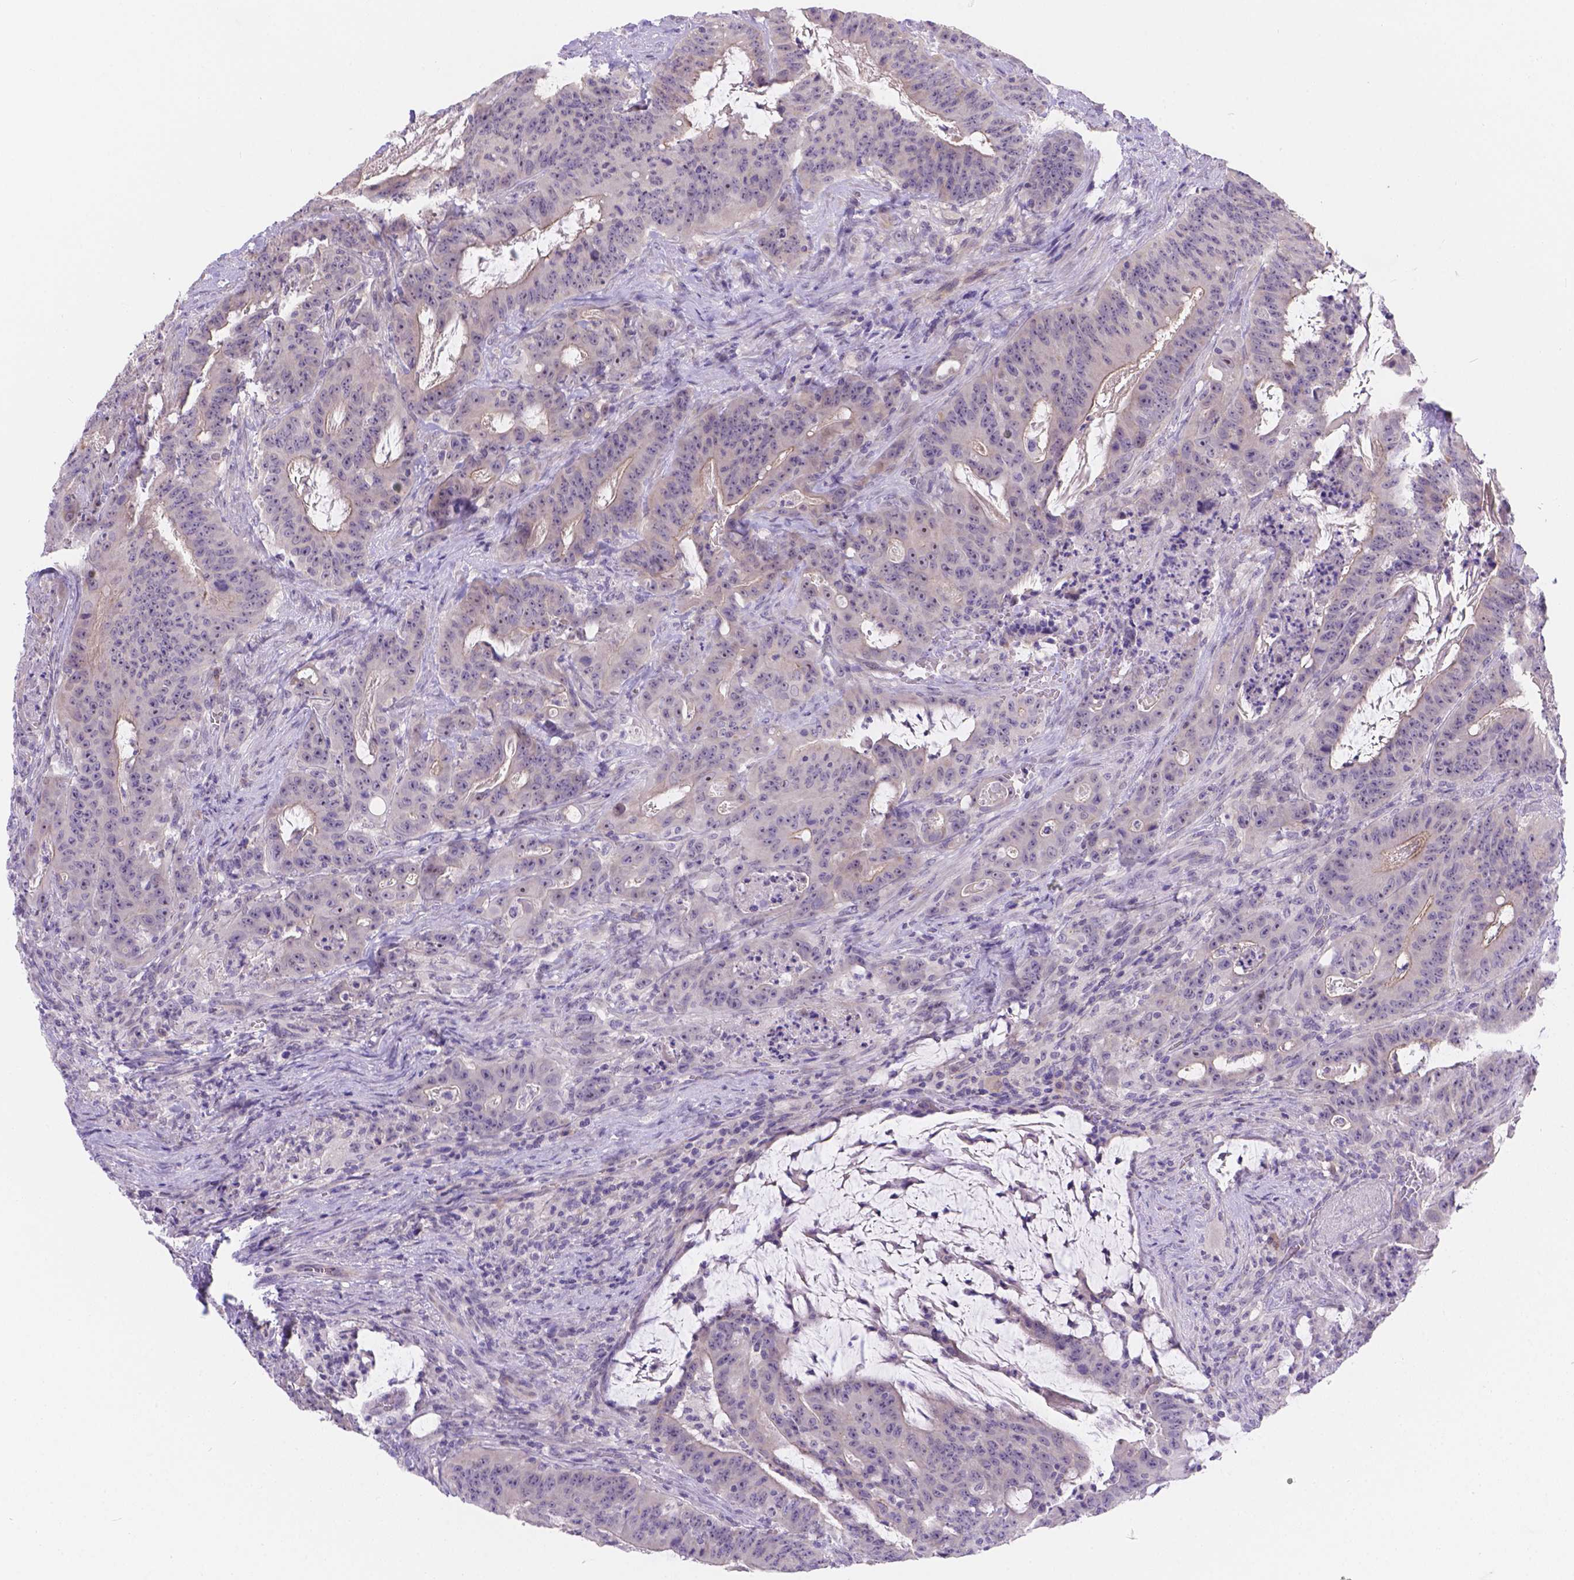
{"staining": {"intensity": "negative", "quantity": "none", "location": "none"}, "tissue": "colorectal cancer", "cell_type": "Tumor cells", "image_type": "cancer", "snomed": [{"axis": "morphology", "description": "Adenocarcinoma, NOS"}, {"axis": "topography", "description": "Colon"}], "caption": "Immunohistochemistry histopathology image of neoplastic tissue: colorectal adenocarcinoma stained with DAB (3,3'-diaminobenzidine) demonstrates no significant protein expression in tumor cells. Brightfield microscopy of IHC stained with DAB (3,3'-diaminobenzidine) (brown) and hematoxylin (blue), captured at high magnification.", "gene": "CD96", "patient": {"sex": "male", "age": 33}}